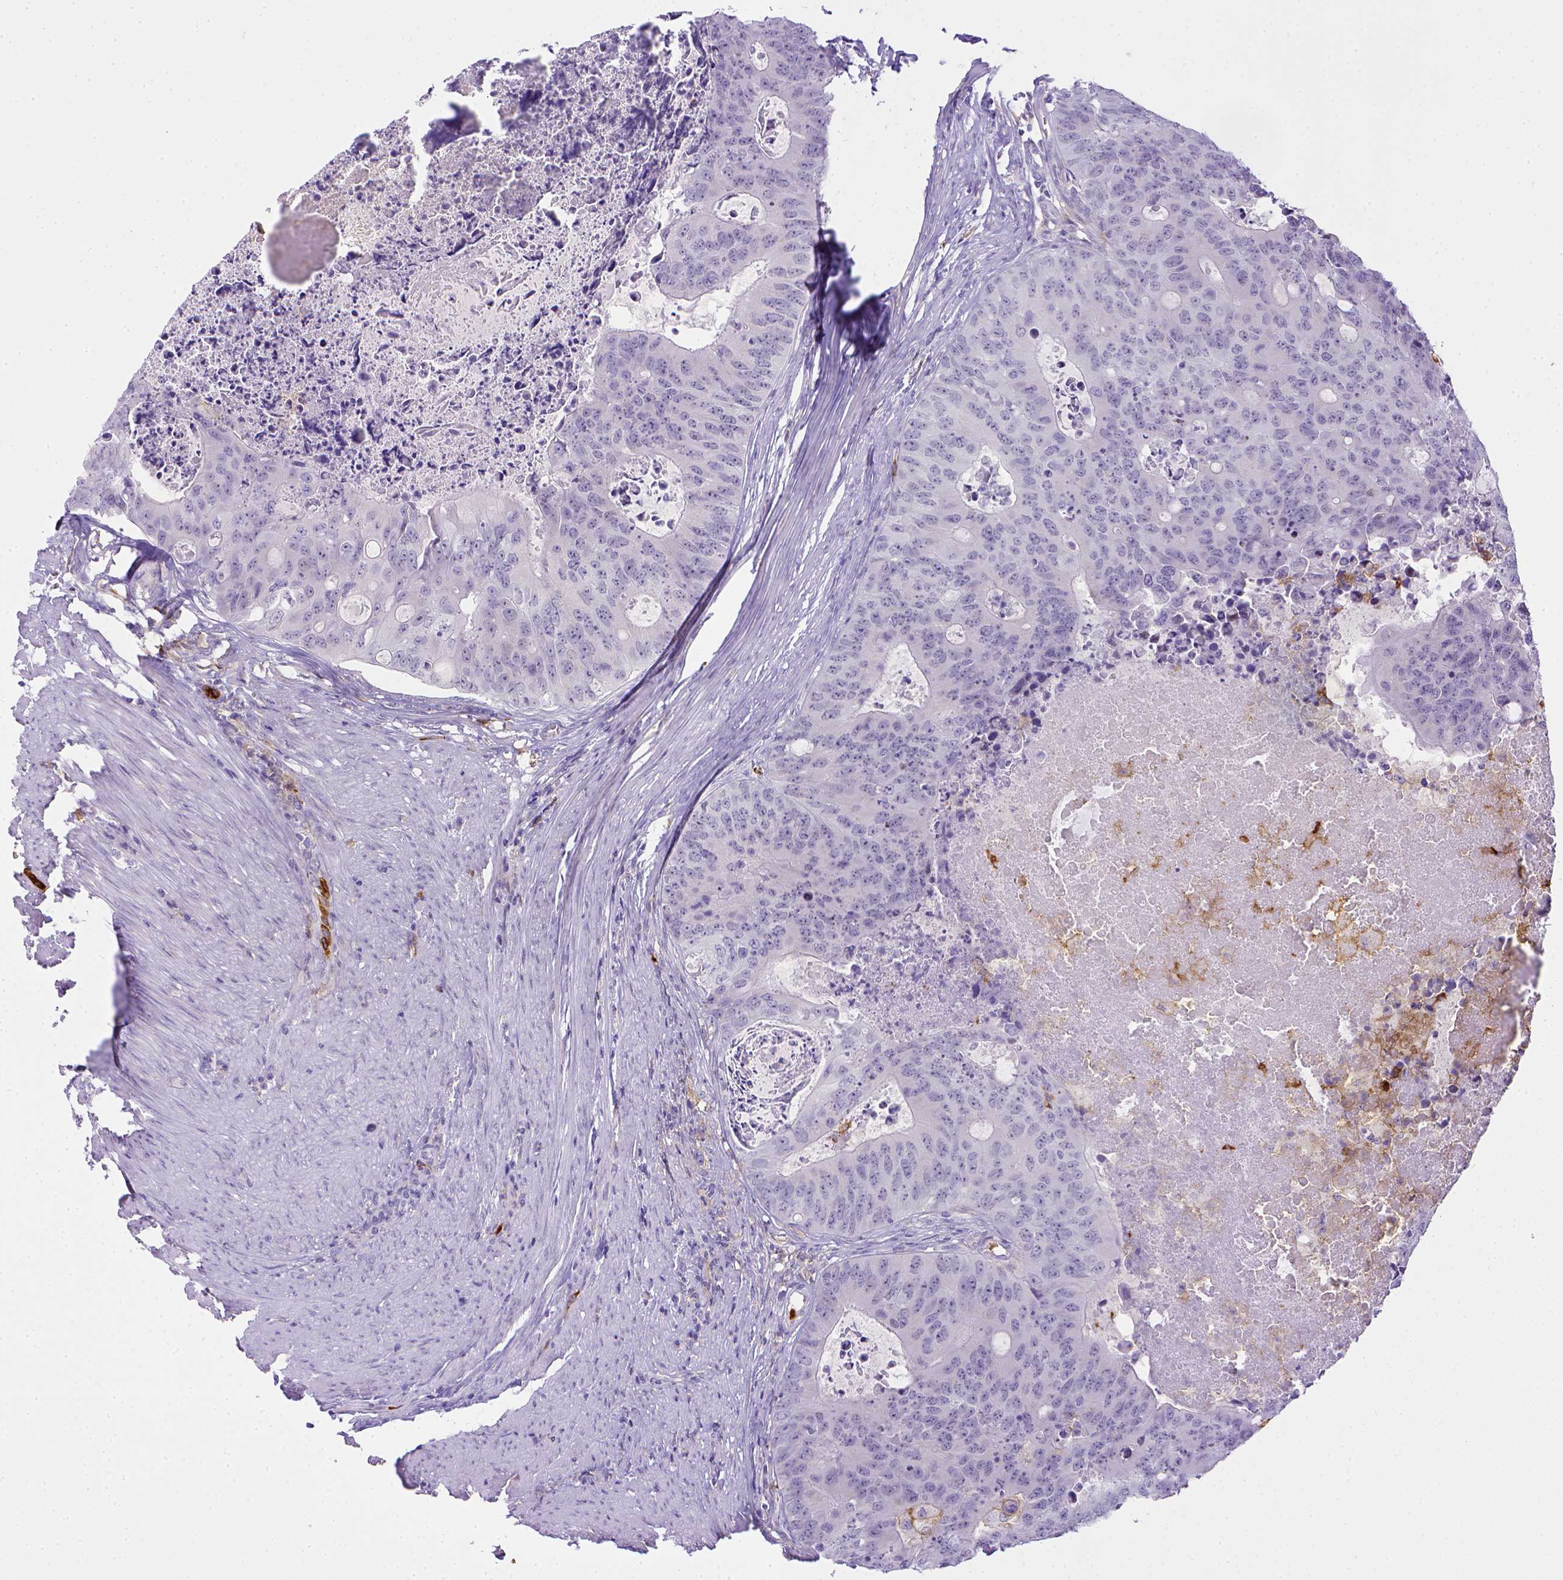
{"staining": {"intensity": "negative", "quantity": "none", "location": "none"}, "tissue": "colorectal cancer", "cell_type": "Tumor cells", "image_type": "cancer", "snomed": [{"axis": "morphology", "description": "Adenocarcinoma, NOS"}, {"axis": "topography", "description": "Colon"}], "caption": "This micrograph is of adenocarcinoma (colorectal) stained with IHC to label a protein in brown with the nuclei are counter-stained blue. There is no expression in tumor cells.", "gene": "ITGAM", "patient": {"sex": "male", "age": 67}}